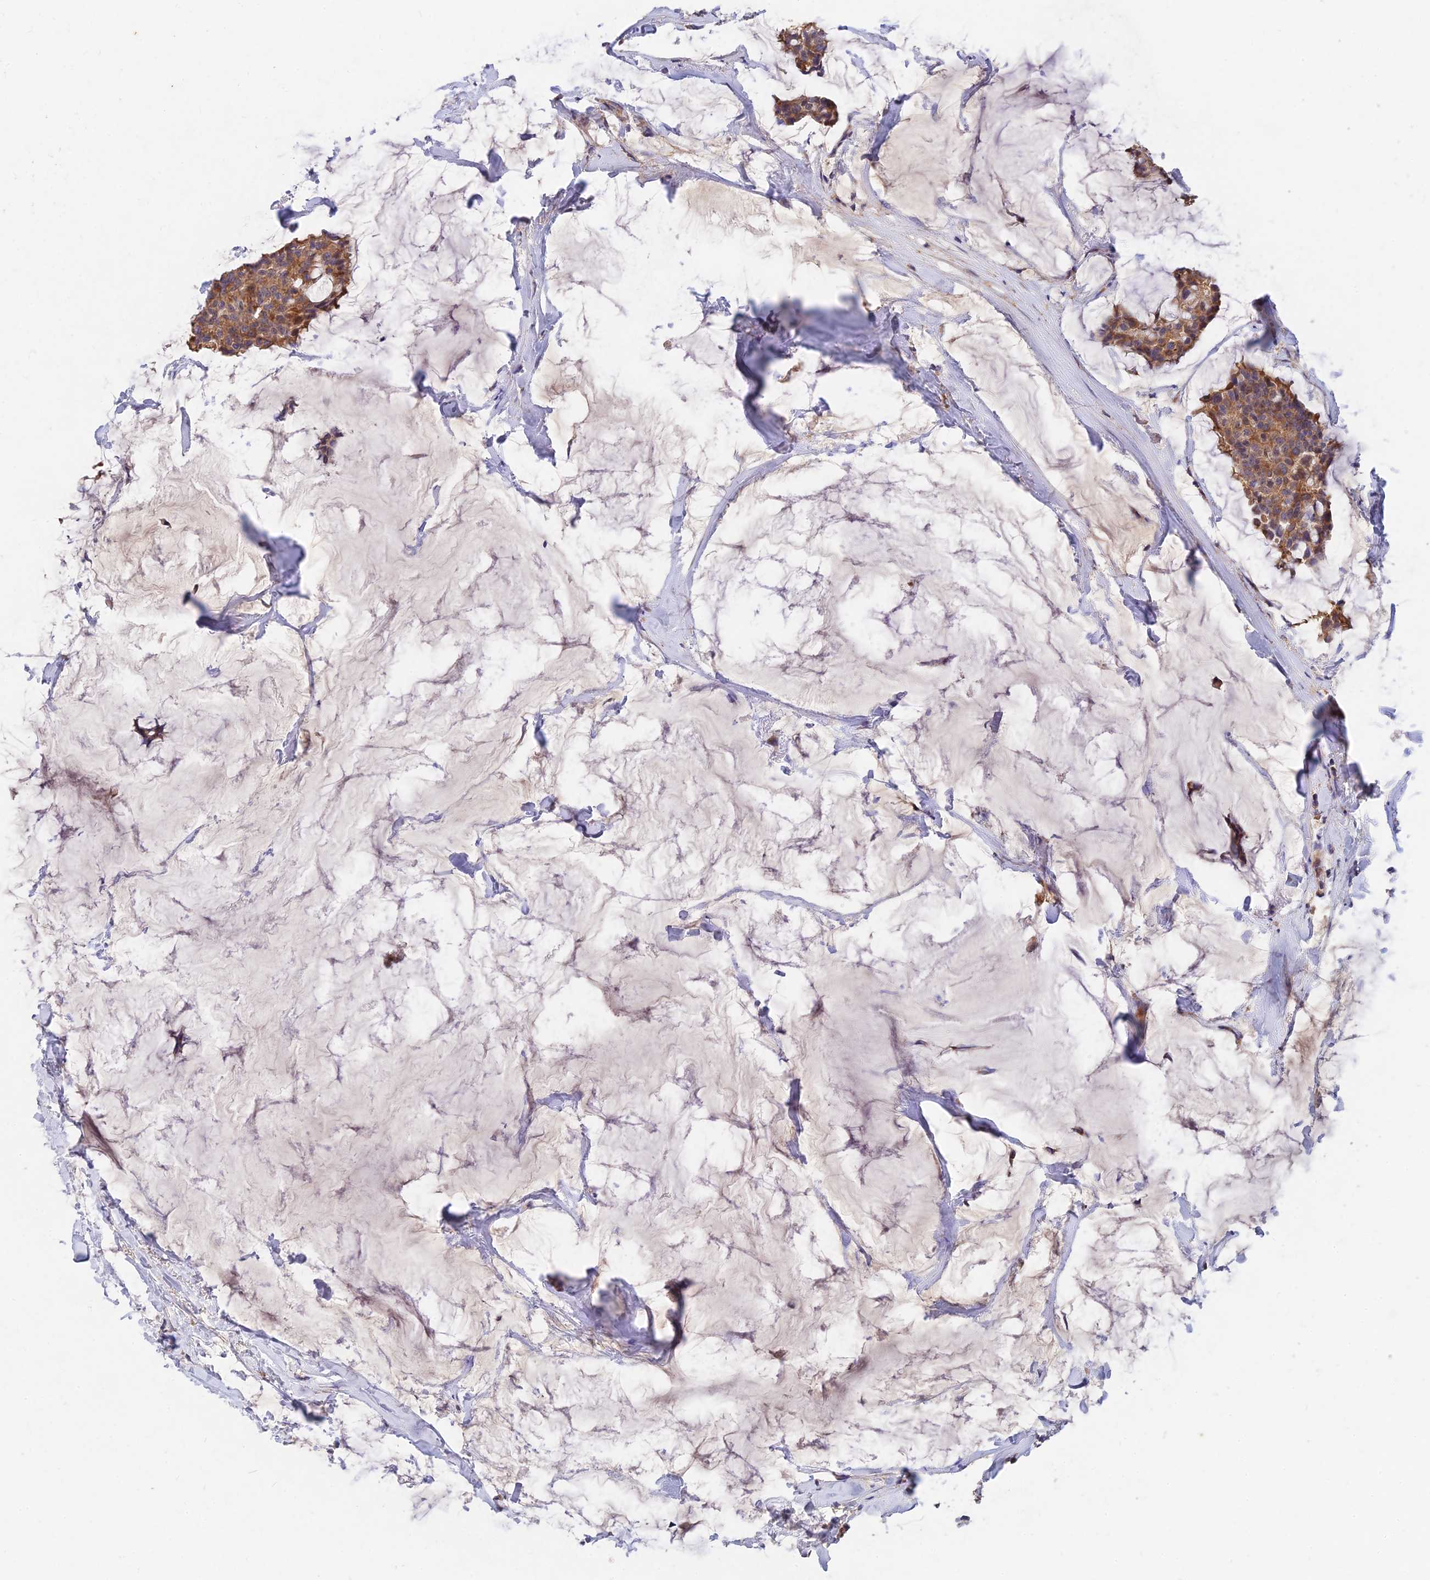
{"staining": {"intensity": "moderate", "quantity": ">75%", "location": "cytoplasmic/membranous"}, "tissue": "breast cancer", "cell_type": "Tumor cells", "image_type": "cancer", "snomed": [{"axis": "morphology", "description": "Duct carcinoma"}, {"axis": "topography", "description": "Breast"}], "caption": "A brown stain highlights moderate cytoplasmic/membranous positivity of a protein in breast infiltrating ductal carcinoma tumor cells. The protein of interest is stained brown, and the nuclei are stained in blue (DAB IHC with brightfield microscopy, high magnification).", "gene": "SLC38A11", "patient": {"sex": "female", "age": 93}}